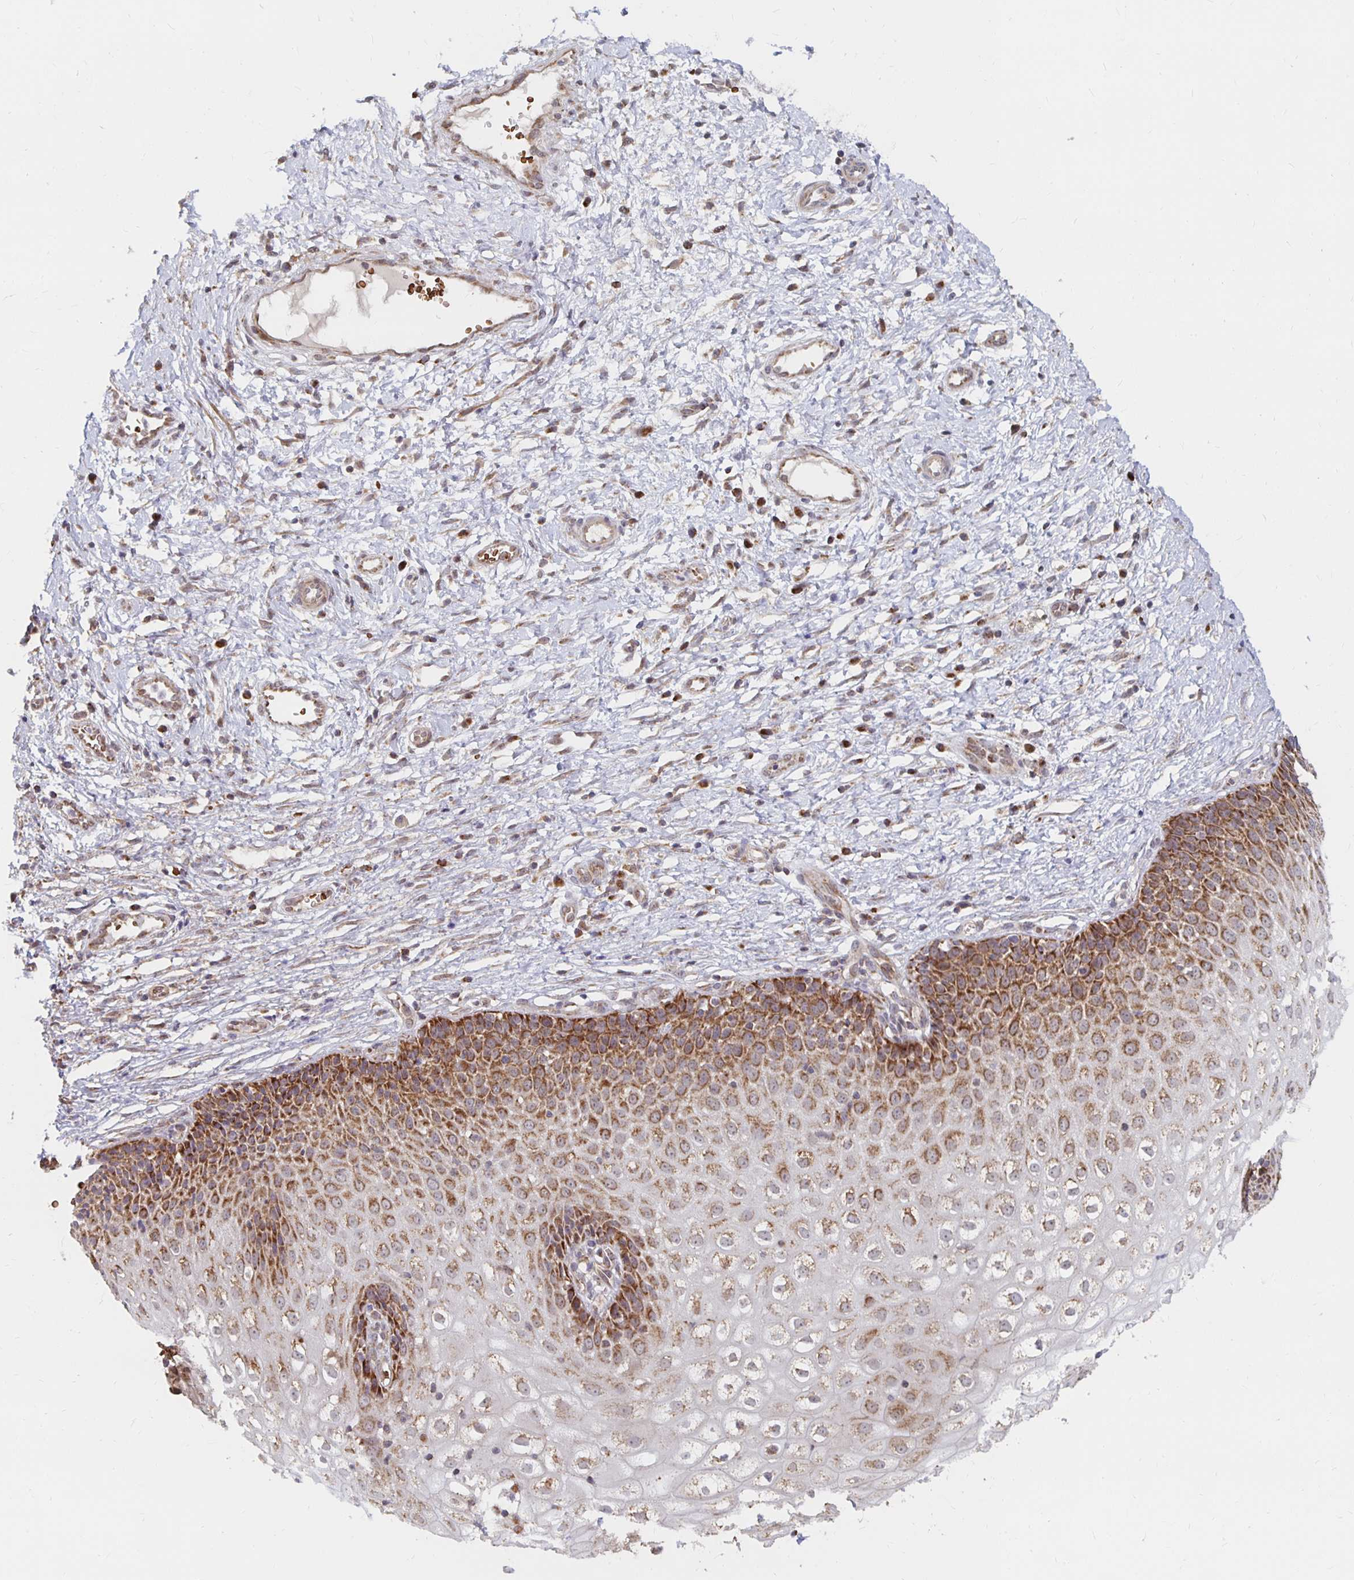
{"staining": {"intensity": "strong", "quantity": "25%-75%", "location": "cytoplasmic/membranous"}, "tissue": "cervix", "cell_type": "Glandular cells", "image_type": "normal", "snomed": [{"axis": "morphology", "description": "Normal tissue, NOS"}, {"axis": "topography", "description": "Cervix"}], "caption": "Strong cytoplasmic/membranous positivity for a protein is present in about 25%-75% of glandular cells of benign cervix using immunohistochemistry.", "gene": "MRPL28", "patient": {"sex": "female", "age": 36}}